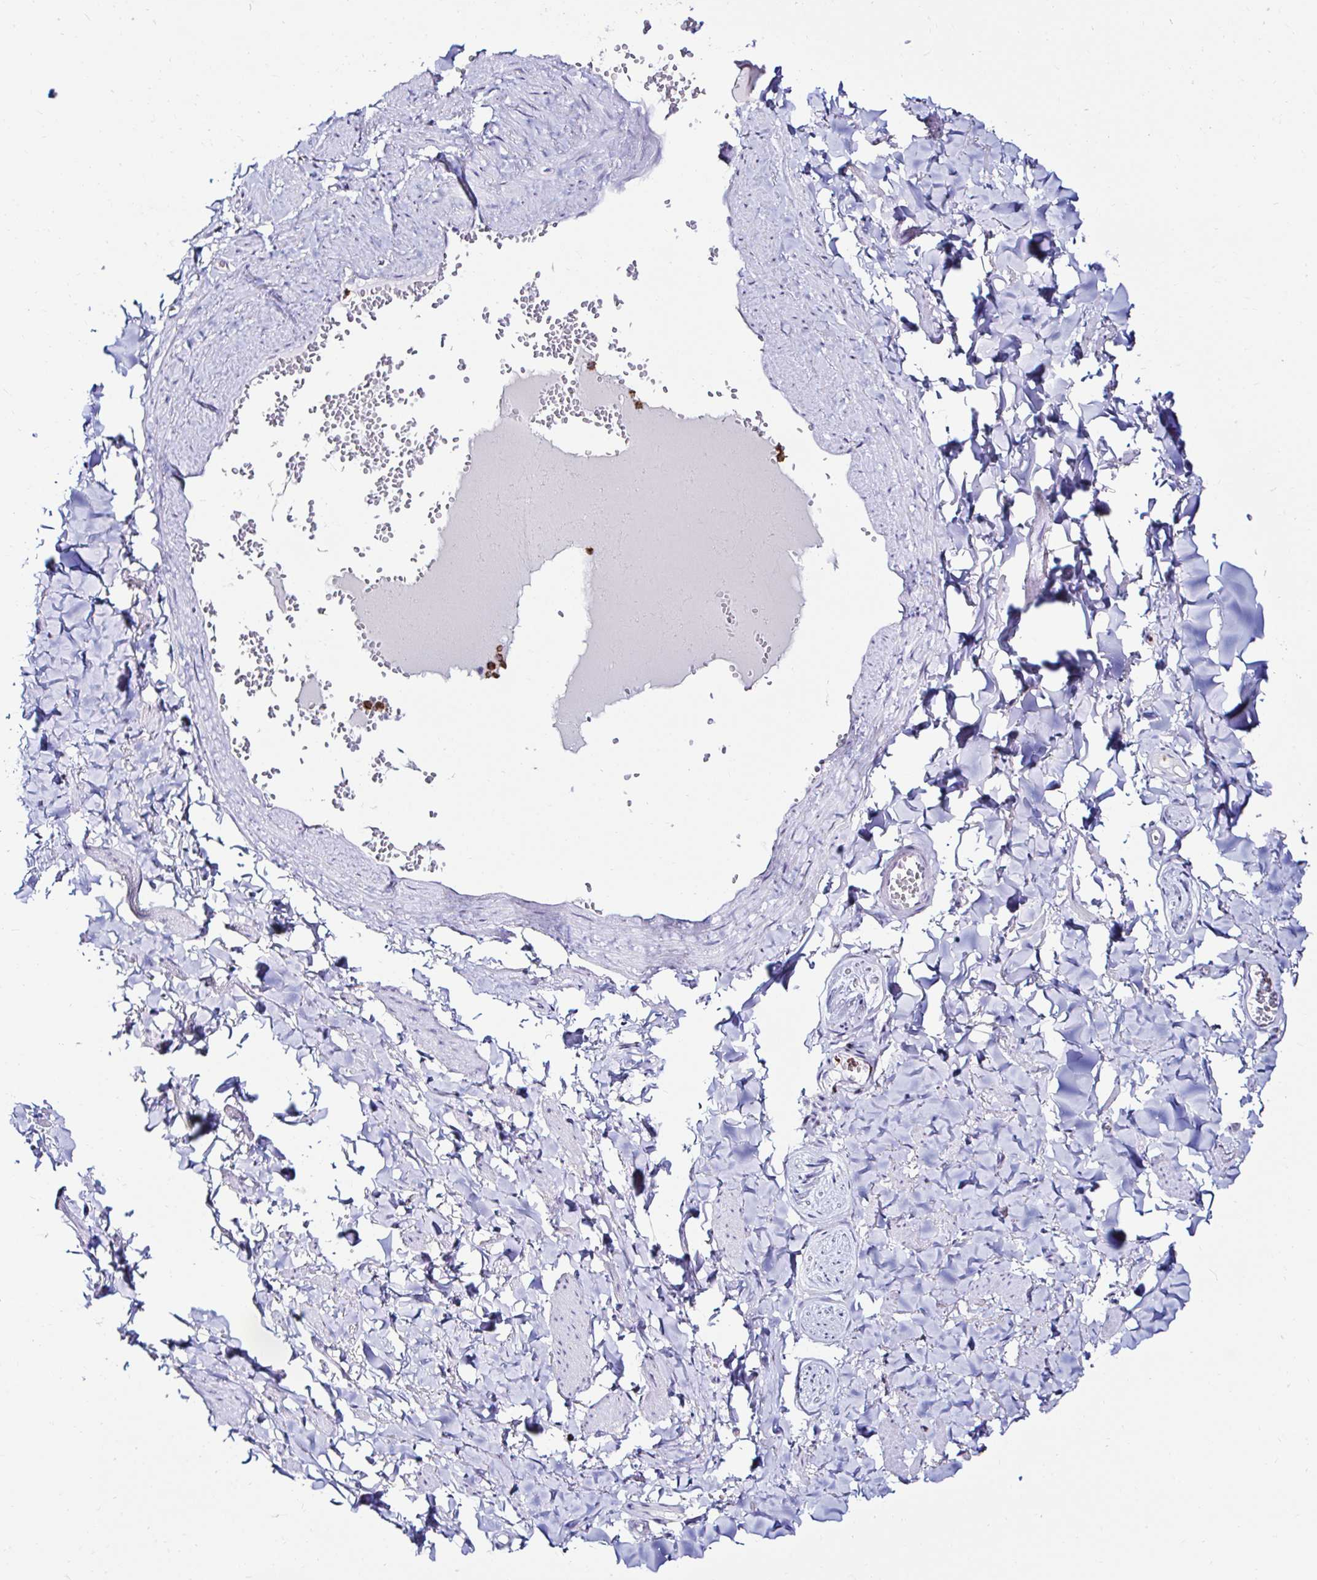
{"staining": {"intensity": "negative", "quantity": "none", "location": "none"}, "tissue": "adipose tissue", "cell_type": "Adipocytes", "image_type": "normal", "snomed": [{"axis": "morphology", "description": "Normal tissue, NOS"}, {"axis": "topography", "description": "Vulva"}, {"axis": "topography", "description": "Peripheral nerve tissue"}], "caption": "Immunohistochemical staining of benign human adipose tissue reveals no significant expression in adipocytes. (DAB (3,3'-diaminobenzidine) IHC visualized using brightfield microscopy, high magnification).", "gene": "CYBB", "patient": {"sex": "female", "age": 66}}